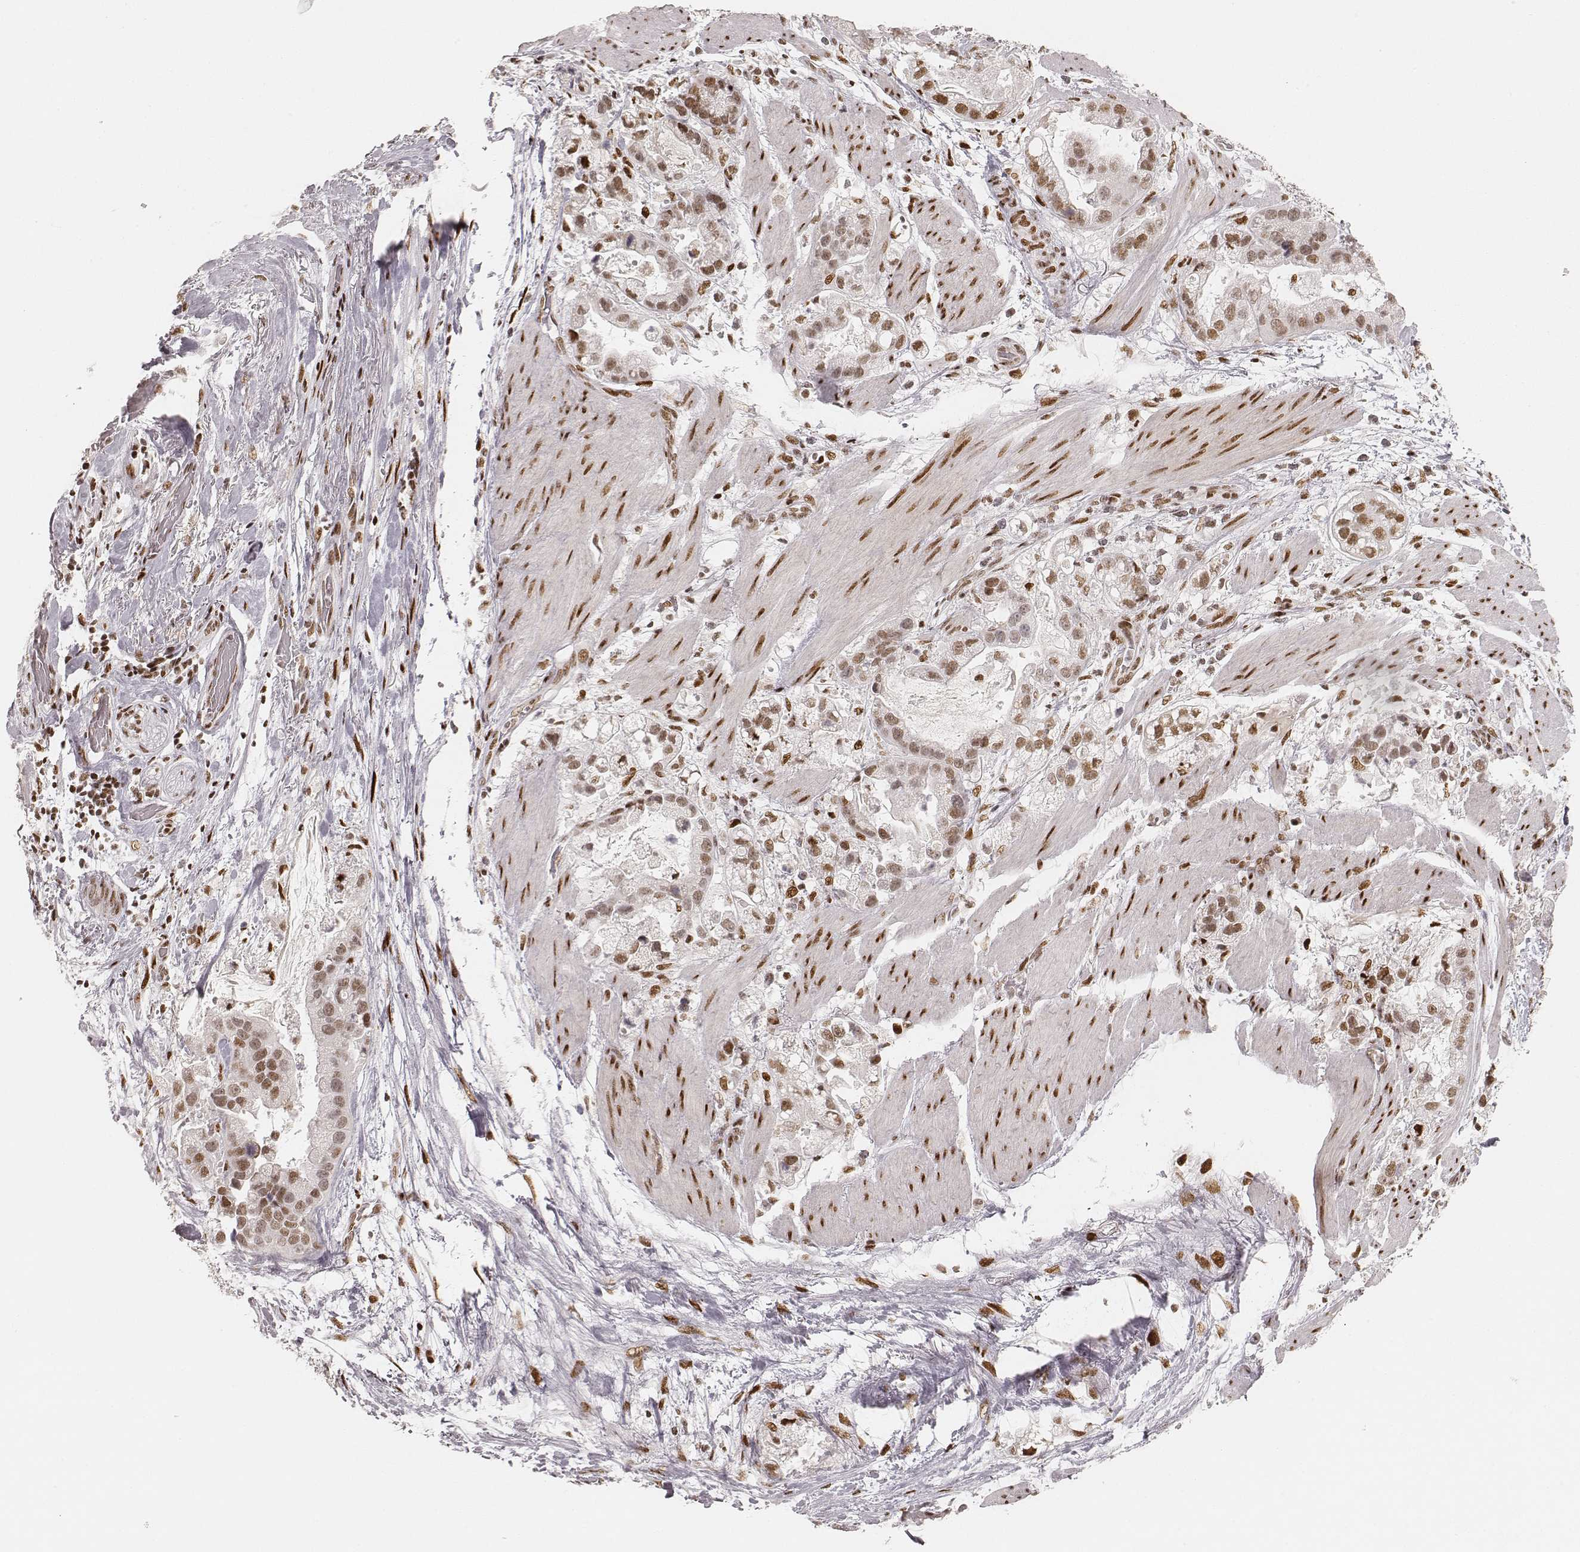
{"staining": {"intensity": "moderate", "quantity": ">75%", "location": "nuclear"}, "tissue": "stomach cancer", "cell_type": "Tumor cells", "image_type": "cancer", "snomed": [{"axis": "morphology", "description": "Adenocarcinoma, NOS"}, {"axis": "topography", "description": "Stomach"}], "caption": "Stomach adenocarcinoma tissue exhibits moderate nuclear expression in approximately >75% of tumor cells, visualized by immunohistochemistry.", "gene": "HNRNPC", "patient": {"sex": "male", "age": 59}}